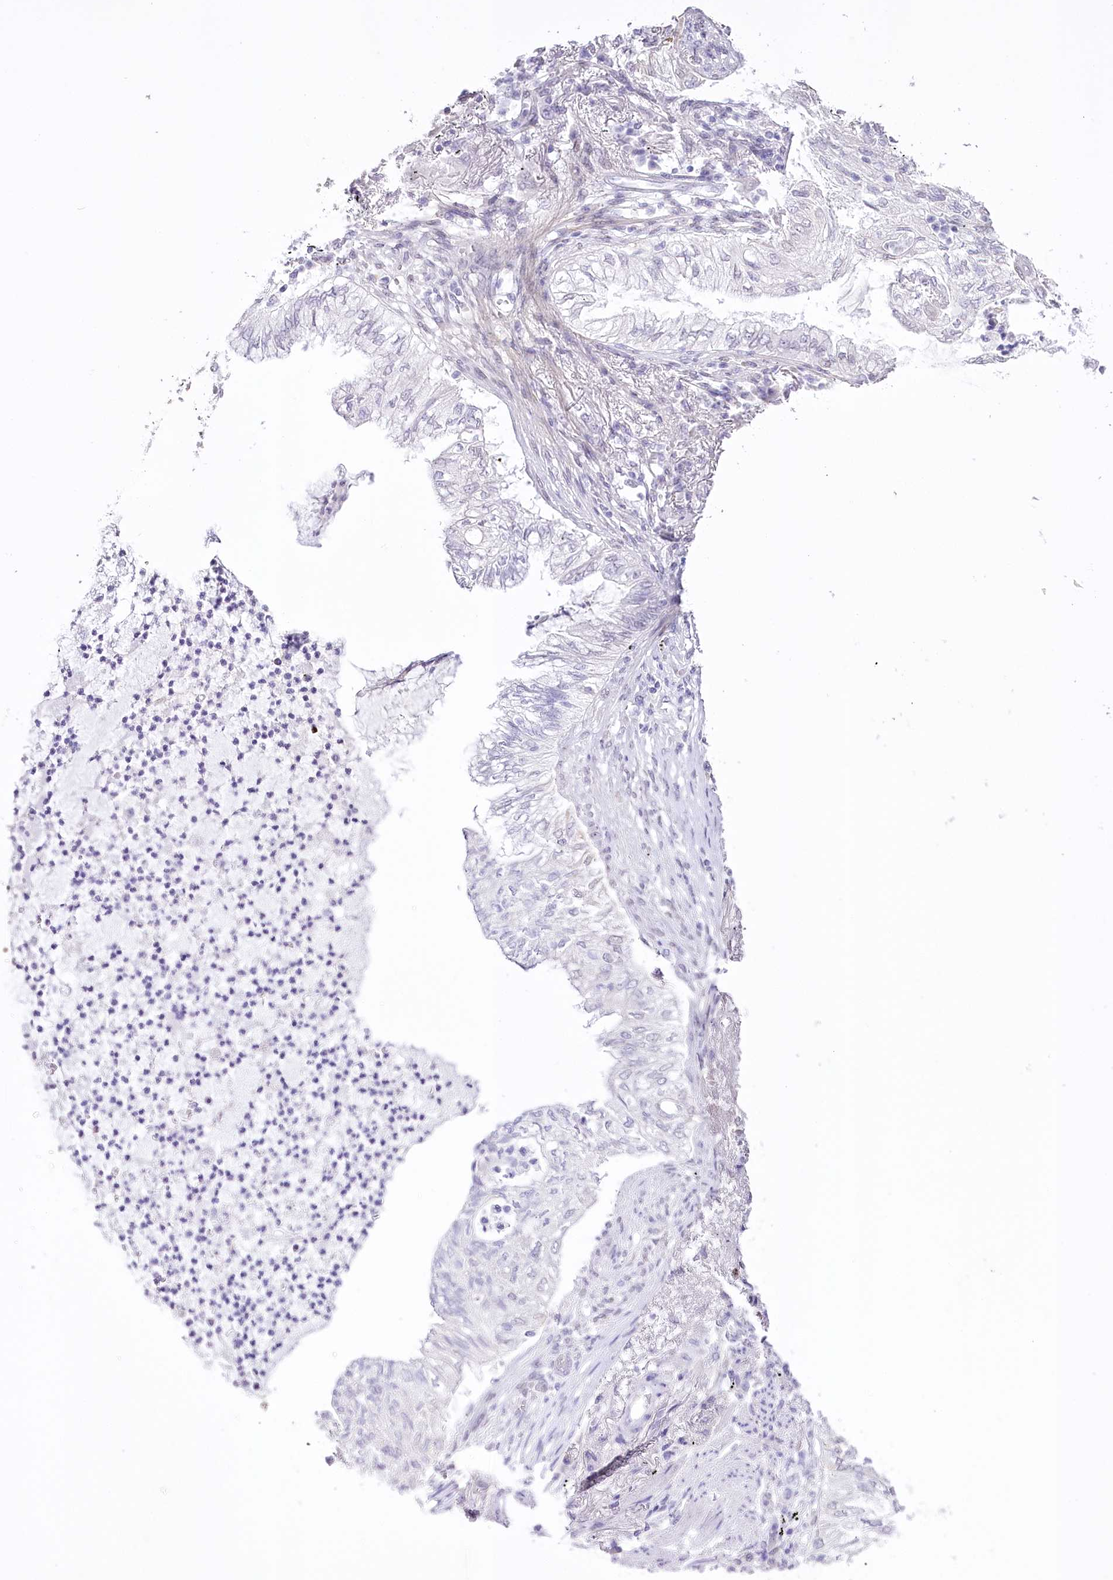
{"staining": {"intensity": "negative", "quantity": "none", "location": "none"}, "tissue": "lung cancer", "cell_type": "Tumor cells", "image_type": "cancer", "snomed": [{"axis": "morphology", "description": "Adenocarcinoma, NOS"}, {"axis": "topography", "description": "Lung"}], "caption": "This is a image of IHC staining of lung cancer, which shows no staining in tumor cells.", "gene": "SLC39A10", "patient": {"sex": "female", "age": 70}}